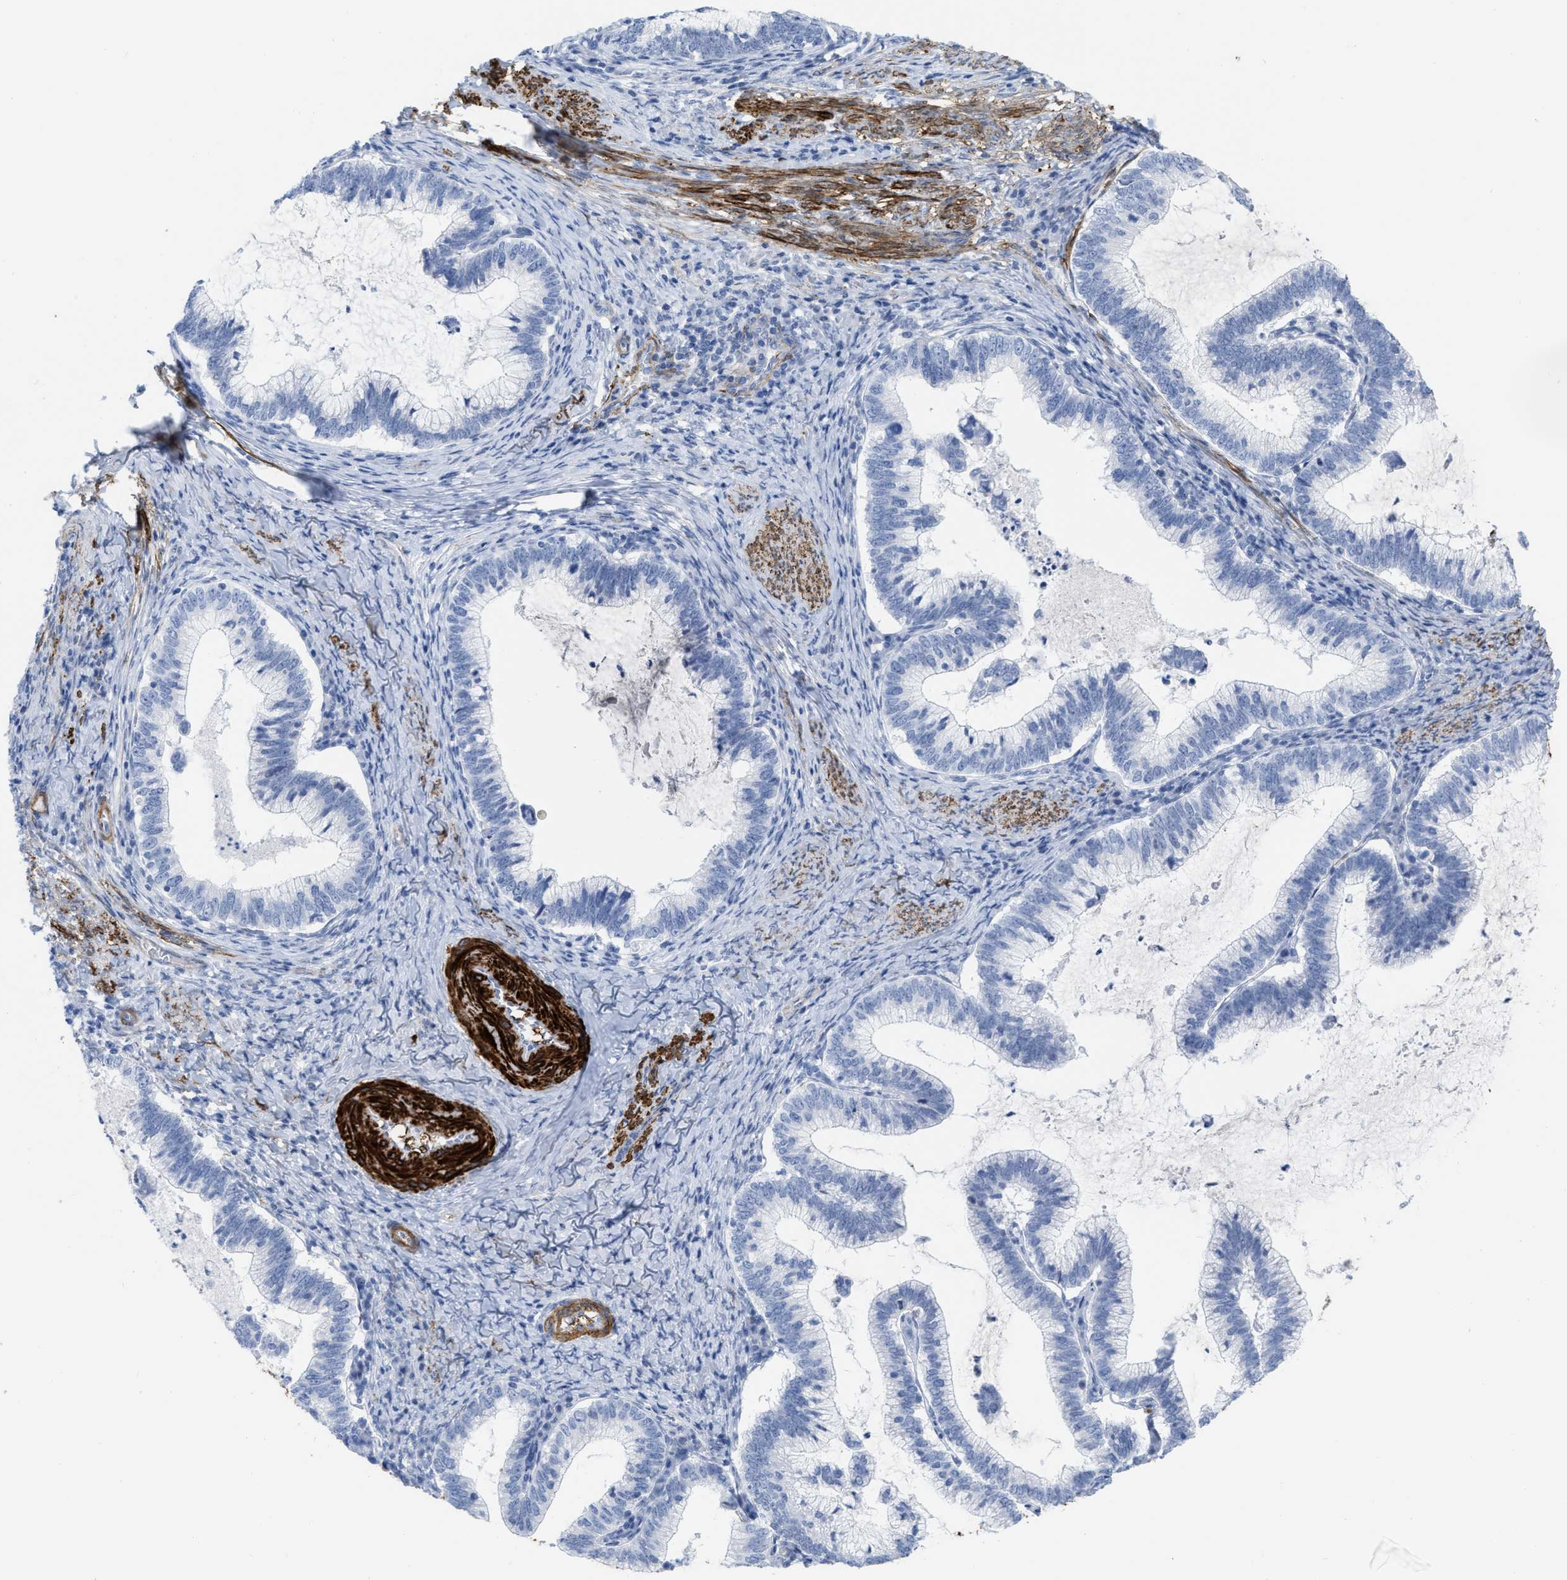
{"staining": {"intensity": "negative", "quantity": "none", "location": "none"}, "tissue": "cervical cancer", "cell_type": "Tumor cells", "image_type": "cancer", "snomed": [{"axis": "morphology", "description": "Adenocarcinoma, NOS"}, {"axis": "topography", "description": "Cervix"}], "caption": "This image is of cervical cancer stained with immunohistochemistry (IHC) to label a protein in brown with the nuclei are counter-stained blue. There is no staining in tumor cells.", "gene": "TAGLN", "patient": {"sex": "female", "age": 36}}